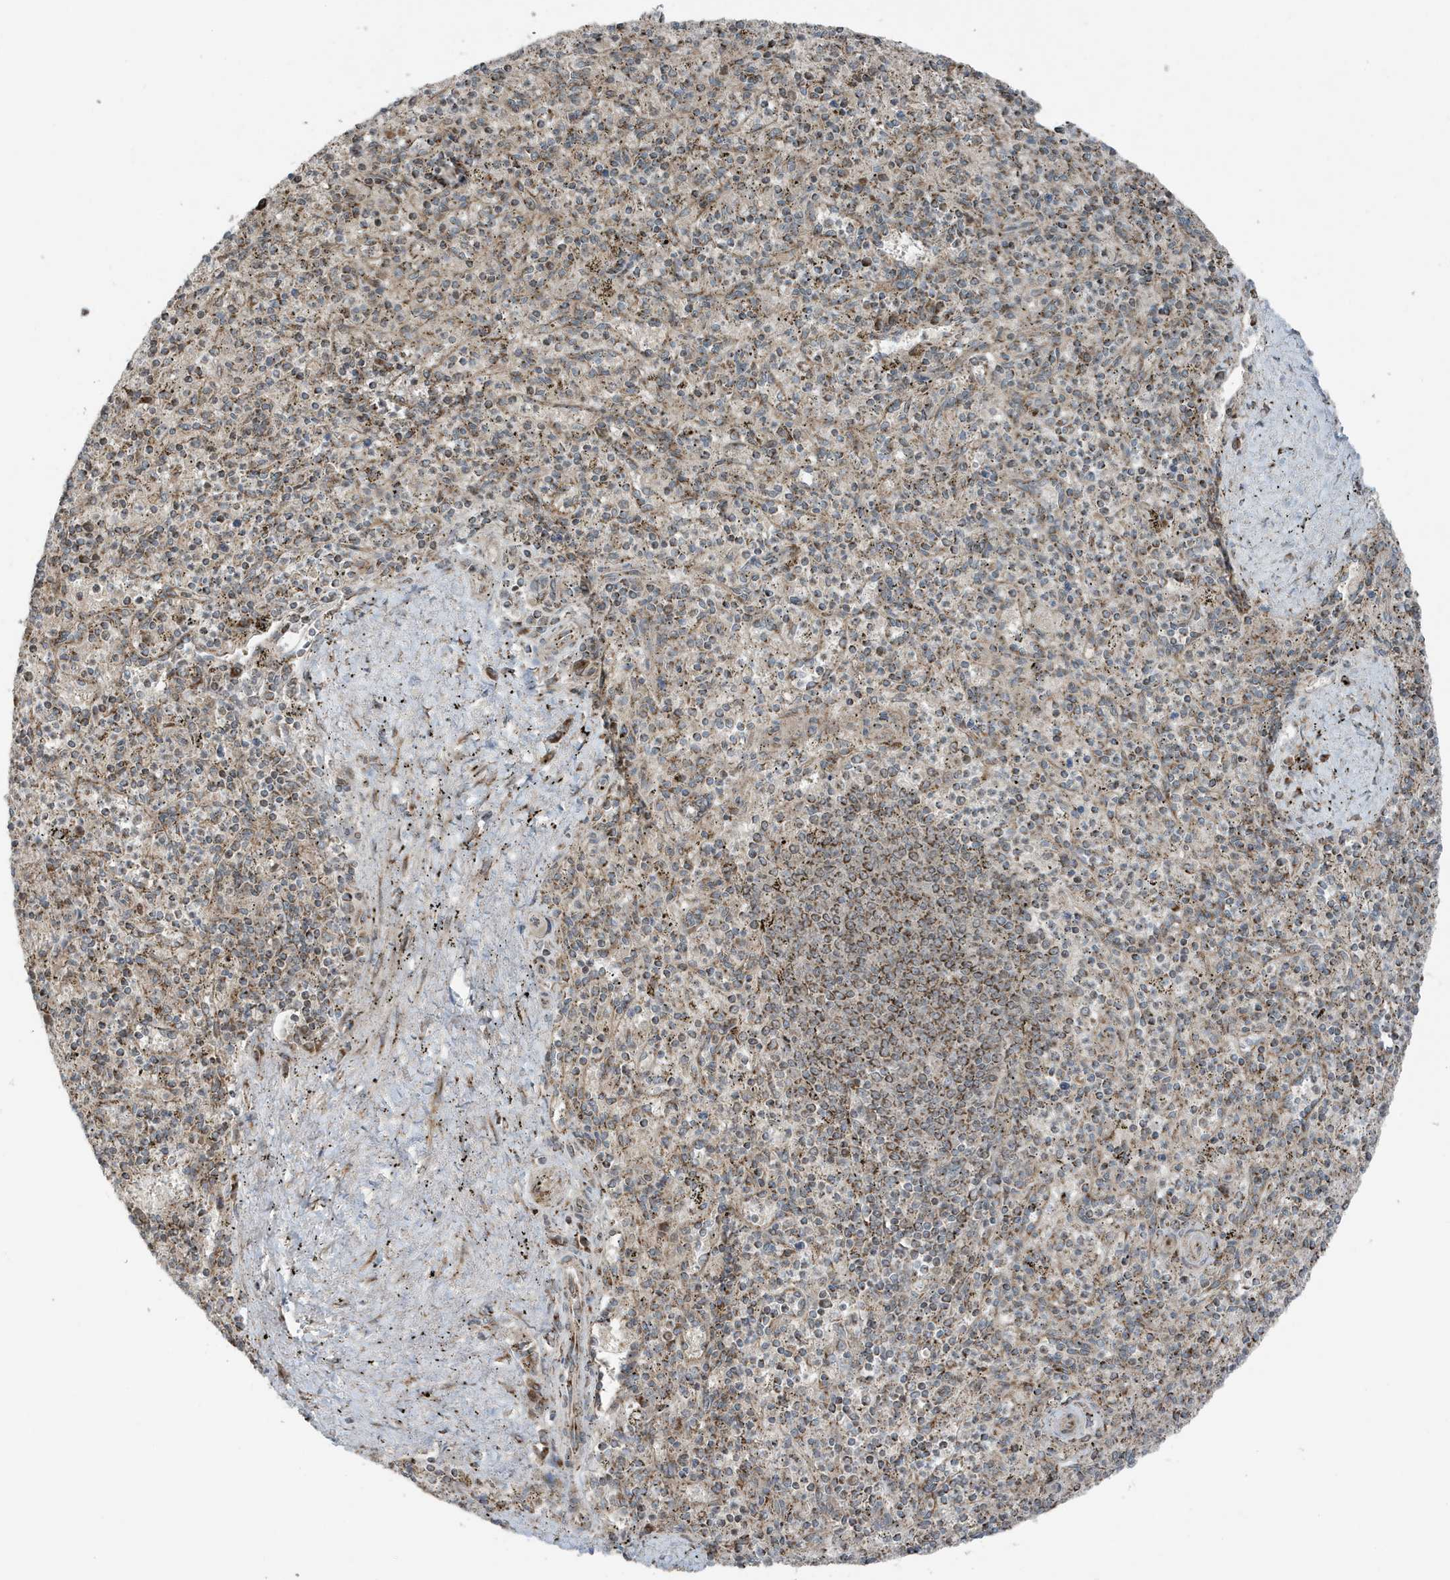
{"staining": {"intensity": "moderate", "quantity": "25%-75%", "location": "cytoplasmic/membranous"}, "tissue": "spleen", "cell_type": "Cells in red pulp", "image_type": "normal", "snomed": [{"axis": "morphology", "description": "Normal tissue, NOS"}, {"axis": "topography", "description": "Spleen"}], "caption": "The image shows staining of normal spleen, revealing moderate cytoplasmic/membranous protein positivity (brown color) within cells in red pulp.", "gene": "GOLGA4", "patient": {"sex": "male", "age": 72}}